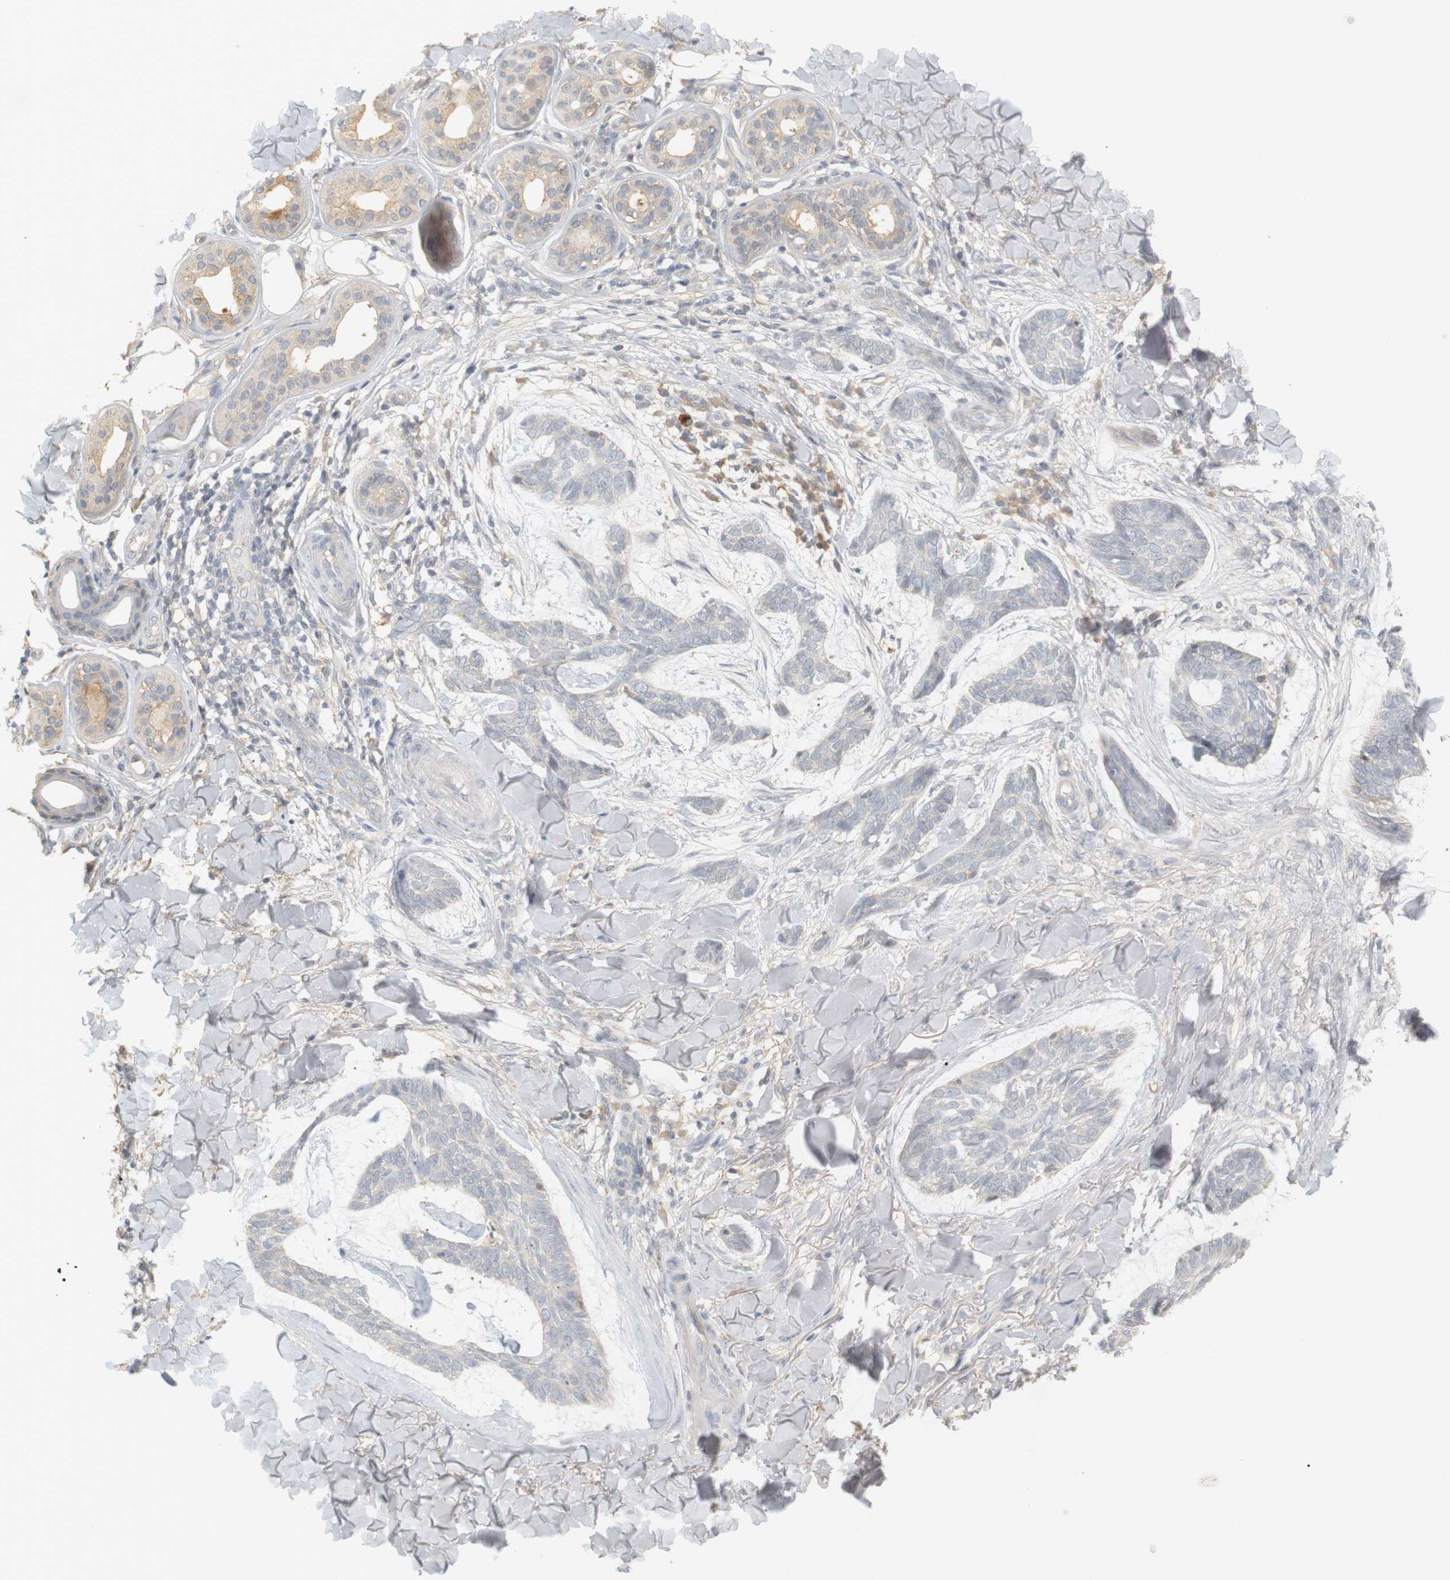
{"staining": {"intensity": "negative", "quantity": "none", "location": "none"}, "tissue": "skin cancer", "cell_type": "Tumor cells", "image_type": "cancer", "snomed": [{"axis": "morphology", "description": "Basal cell carcinoma"}, {"axis": "topography", "description": "Skin"}], "caption": "DAB (3,3'-diaminobenzidine) immunohistochemical staining of skin basal cell carcinoma exhibits no significant staining in tumor cells.", "gene": "RTN3", "patient": {"sex": "male", "age": 43}}